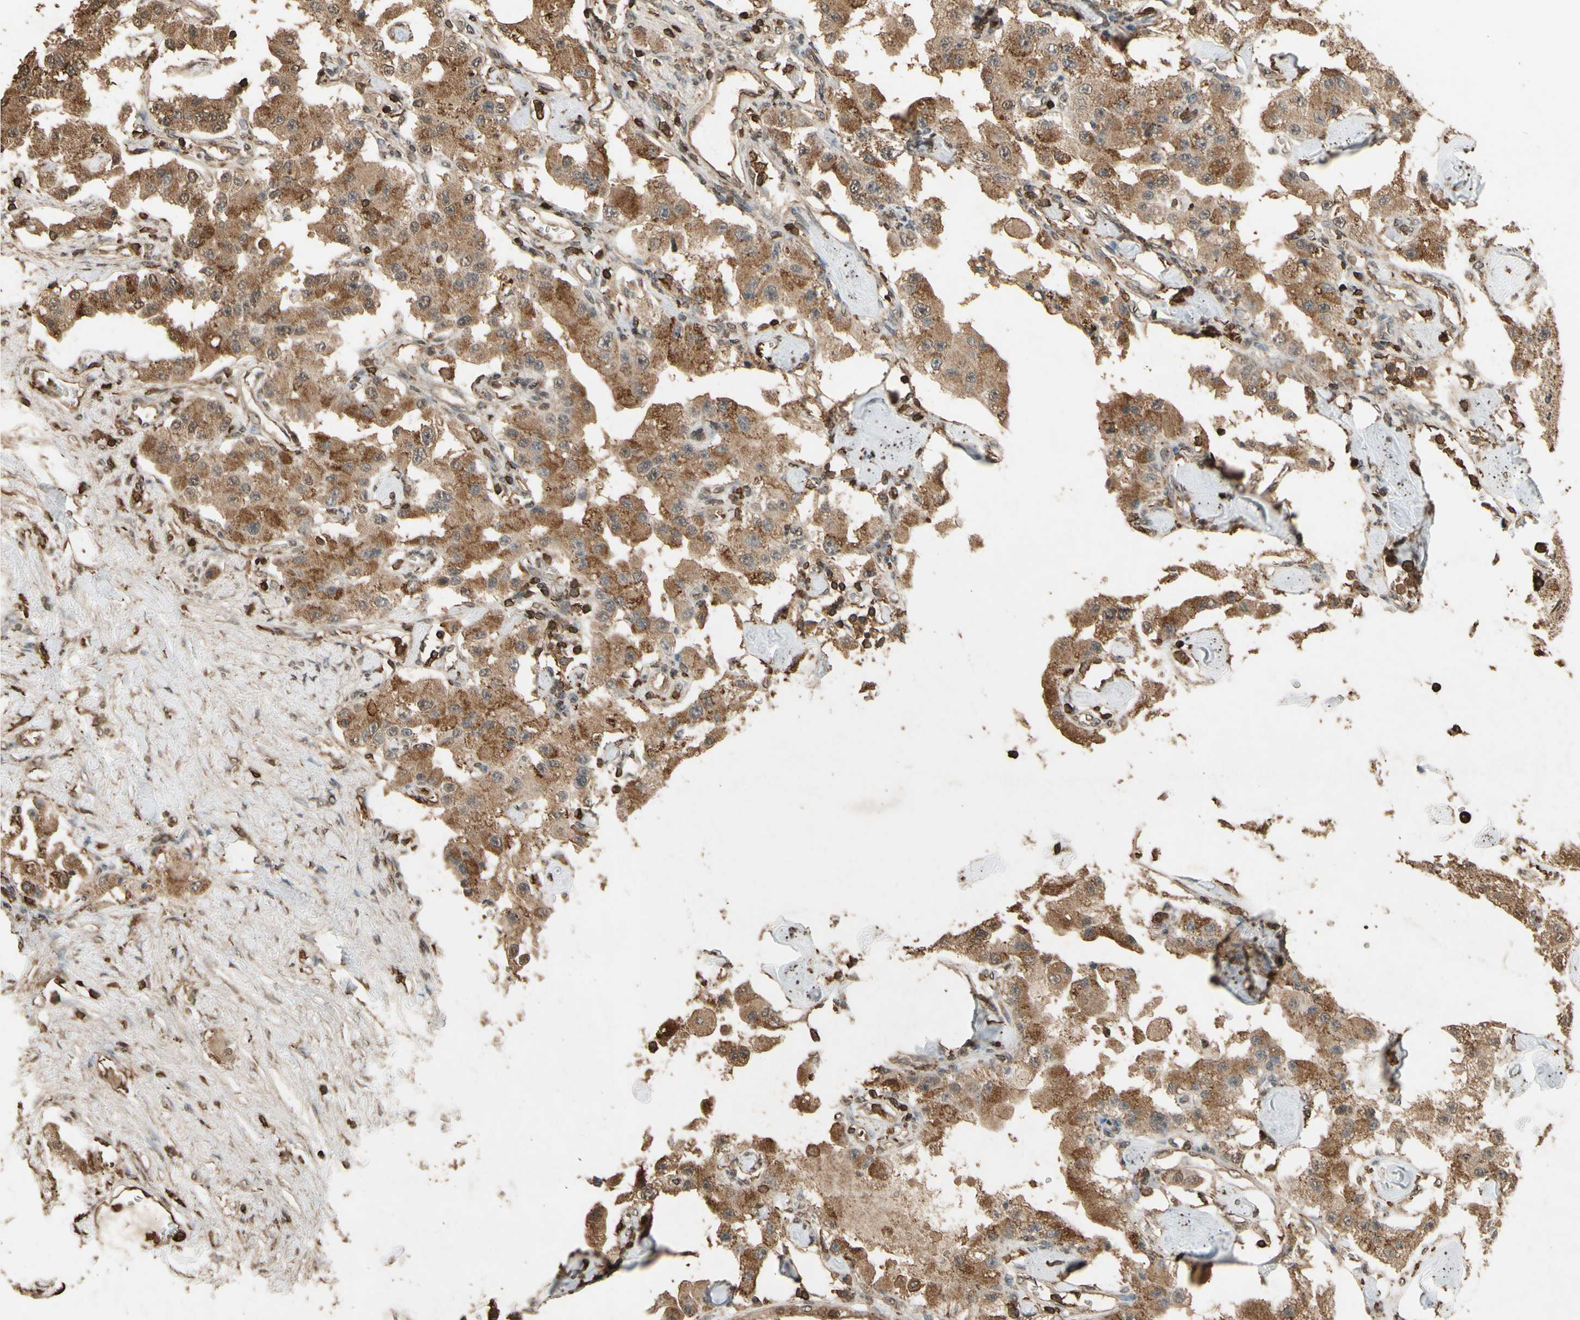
{"staining": {"intensity": "moderate", "quantity": ">75%", "location": "cytoplasmic/membranous"}, "tissue": "carcinoid", "cell_type": "Tumor cells", "image_type": "cancer", "snomed": [{"axis": "morphology", "description": "Carcinoid, malignant, NOS"}, {"axis": "topography", "description": "Pancreas"}], "caption": "Immunohistochemical staining of carcinoid displays moderate cytoplasmic/membranous protein expression in approximately >75% of tumor cells.", "gene": "TNFSF13B", "patient": {"sex": "male", "age": 41}}